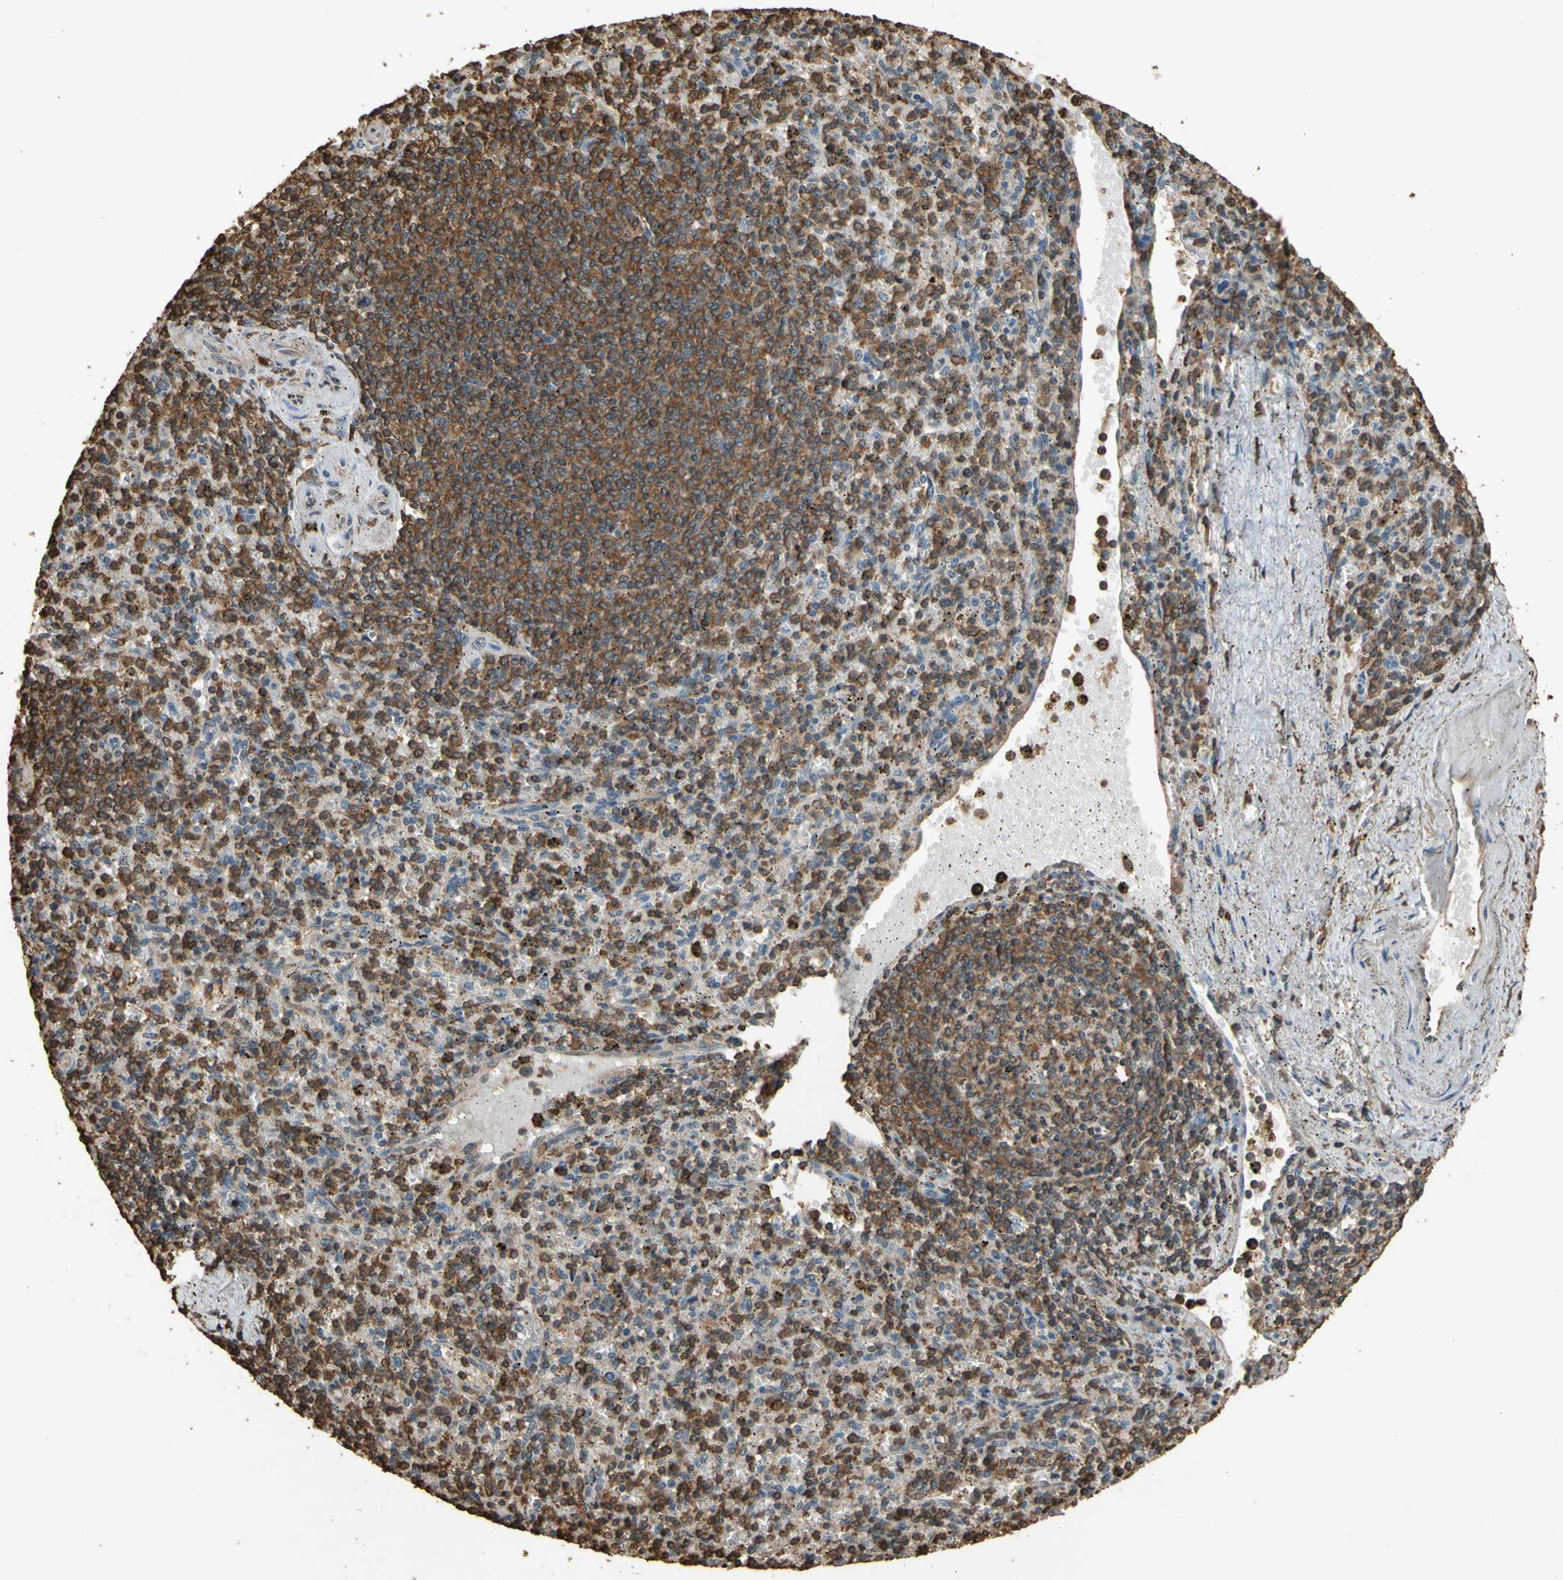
{"staining": {"intensity": "strong", "quantity": ">75%", "location": "cytoplasmic/membranous"}, "tissue": "spleen", "cell_type": "Cells in red pulp", "image_type": "normal", "snomed": [{"axis": "morphology", "description": "Normal tissue, NOS"}, {"axis": "topography", "description": "Spleen"}], "caption": "Spleen stained for a protein displays strong cytoplasmic/membranous positivity in cells in red pulp. (brown staining indicates protein expression, while blue staining denotes nuclei).", "gene": "TNFSF13B", "patient": {"sex": "male", "age": 72}}